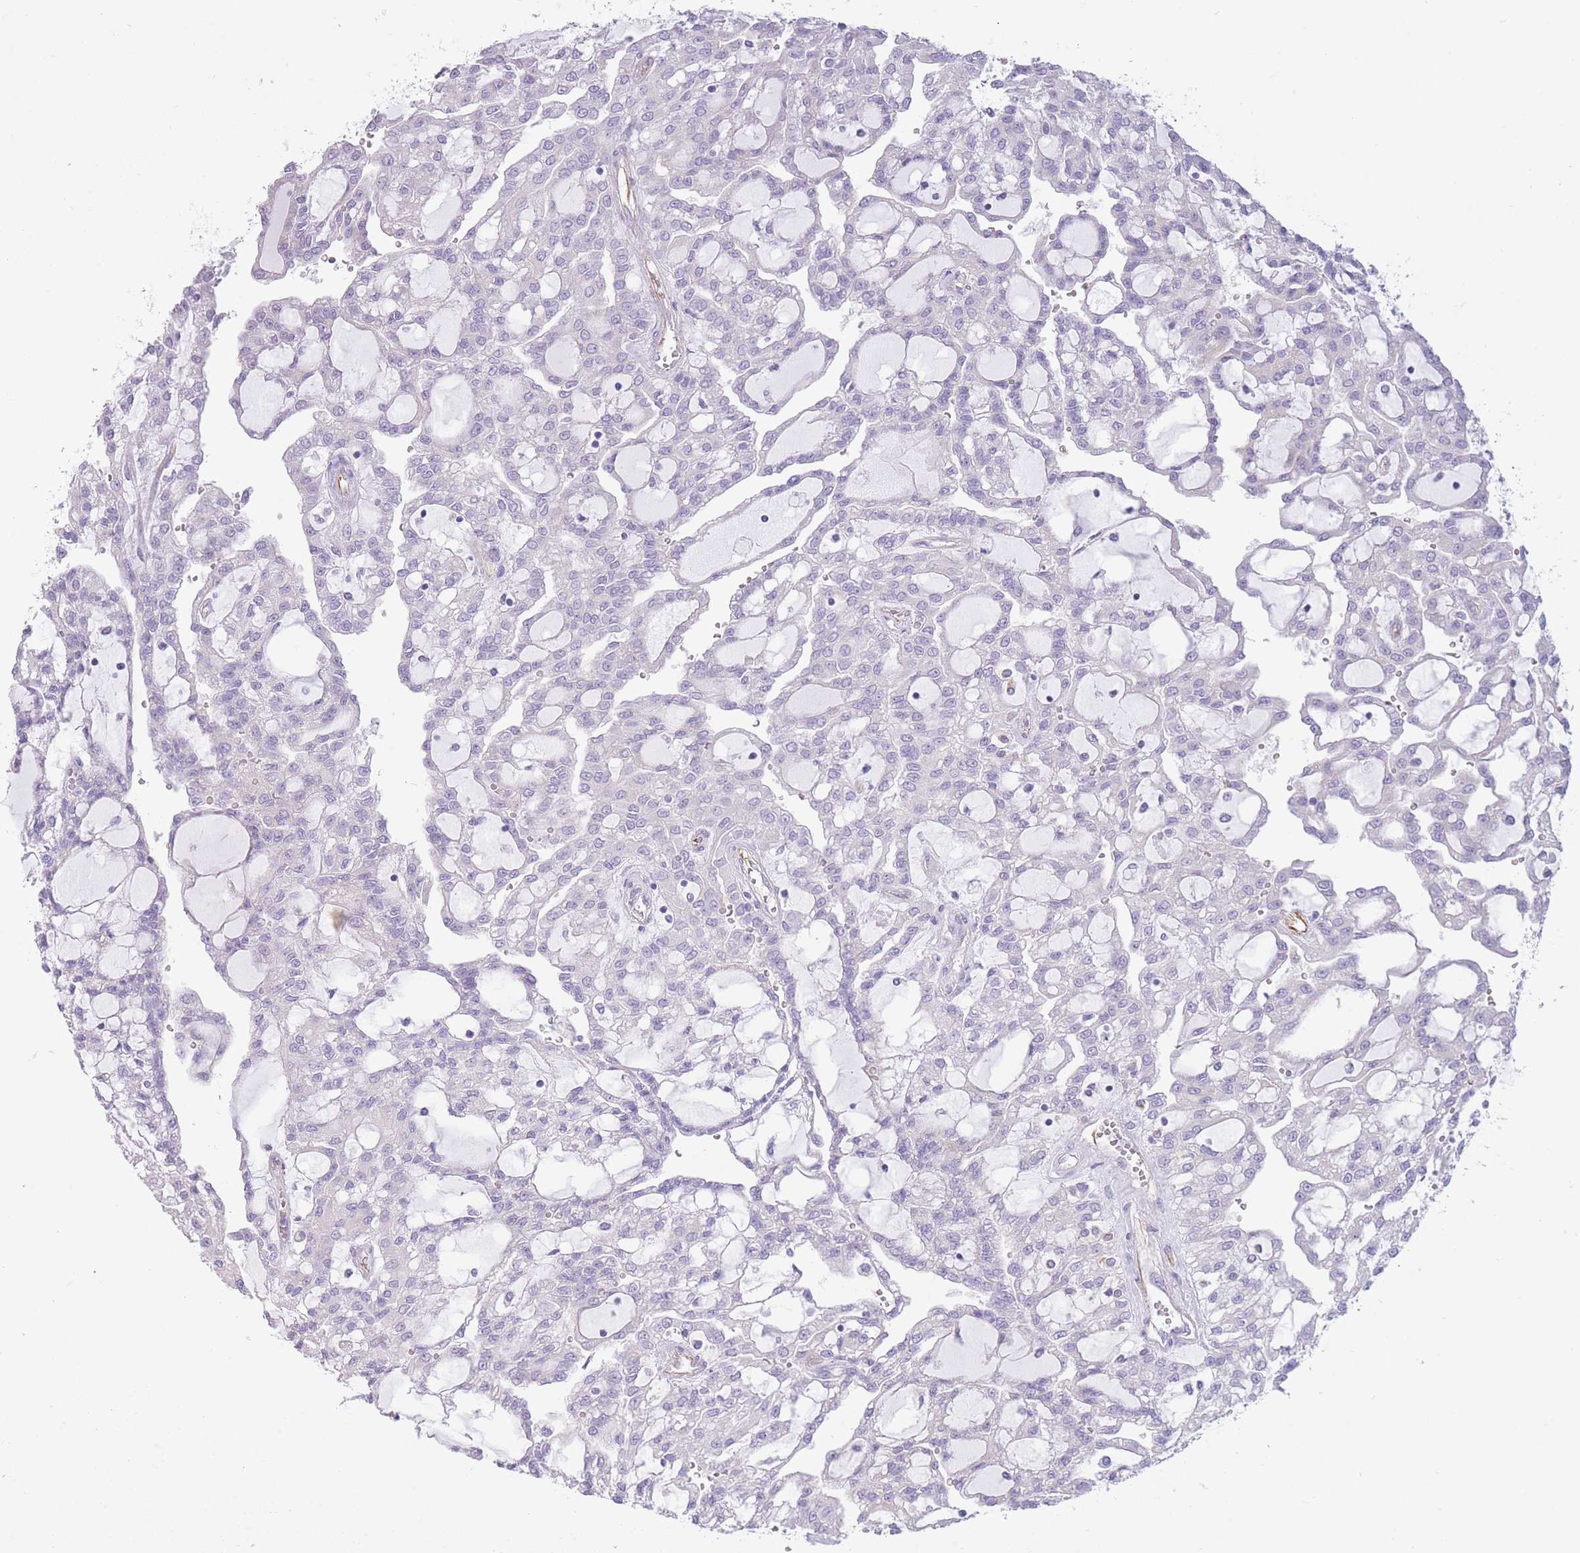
{"staining": {"intensity": "negative", "quantity": "none", "location": "none"}, "tissue": "renal cancer", "cell_type": "Tumor cells", "image_type": "cancer", "snomed": [{"axis": "morphology", "description": "Adenocarcinoma, NOS"}, {"axis": "topography", "description": "Kidney"}], "caption": "Tumor cells are negative for protein expression in human renal cancer (adenocarcinoma).", "gene": "PTCD1", "patient": {"sex": "male", "age": 63}}